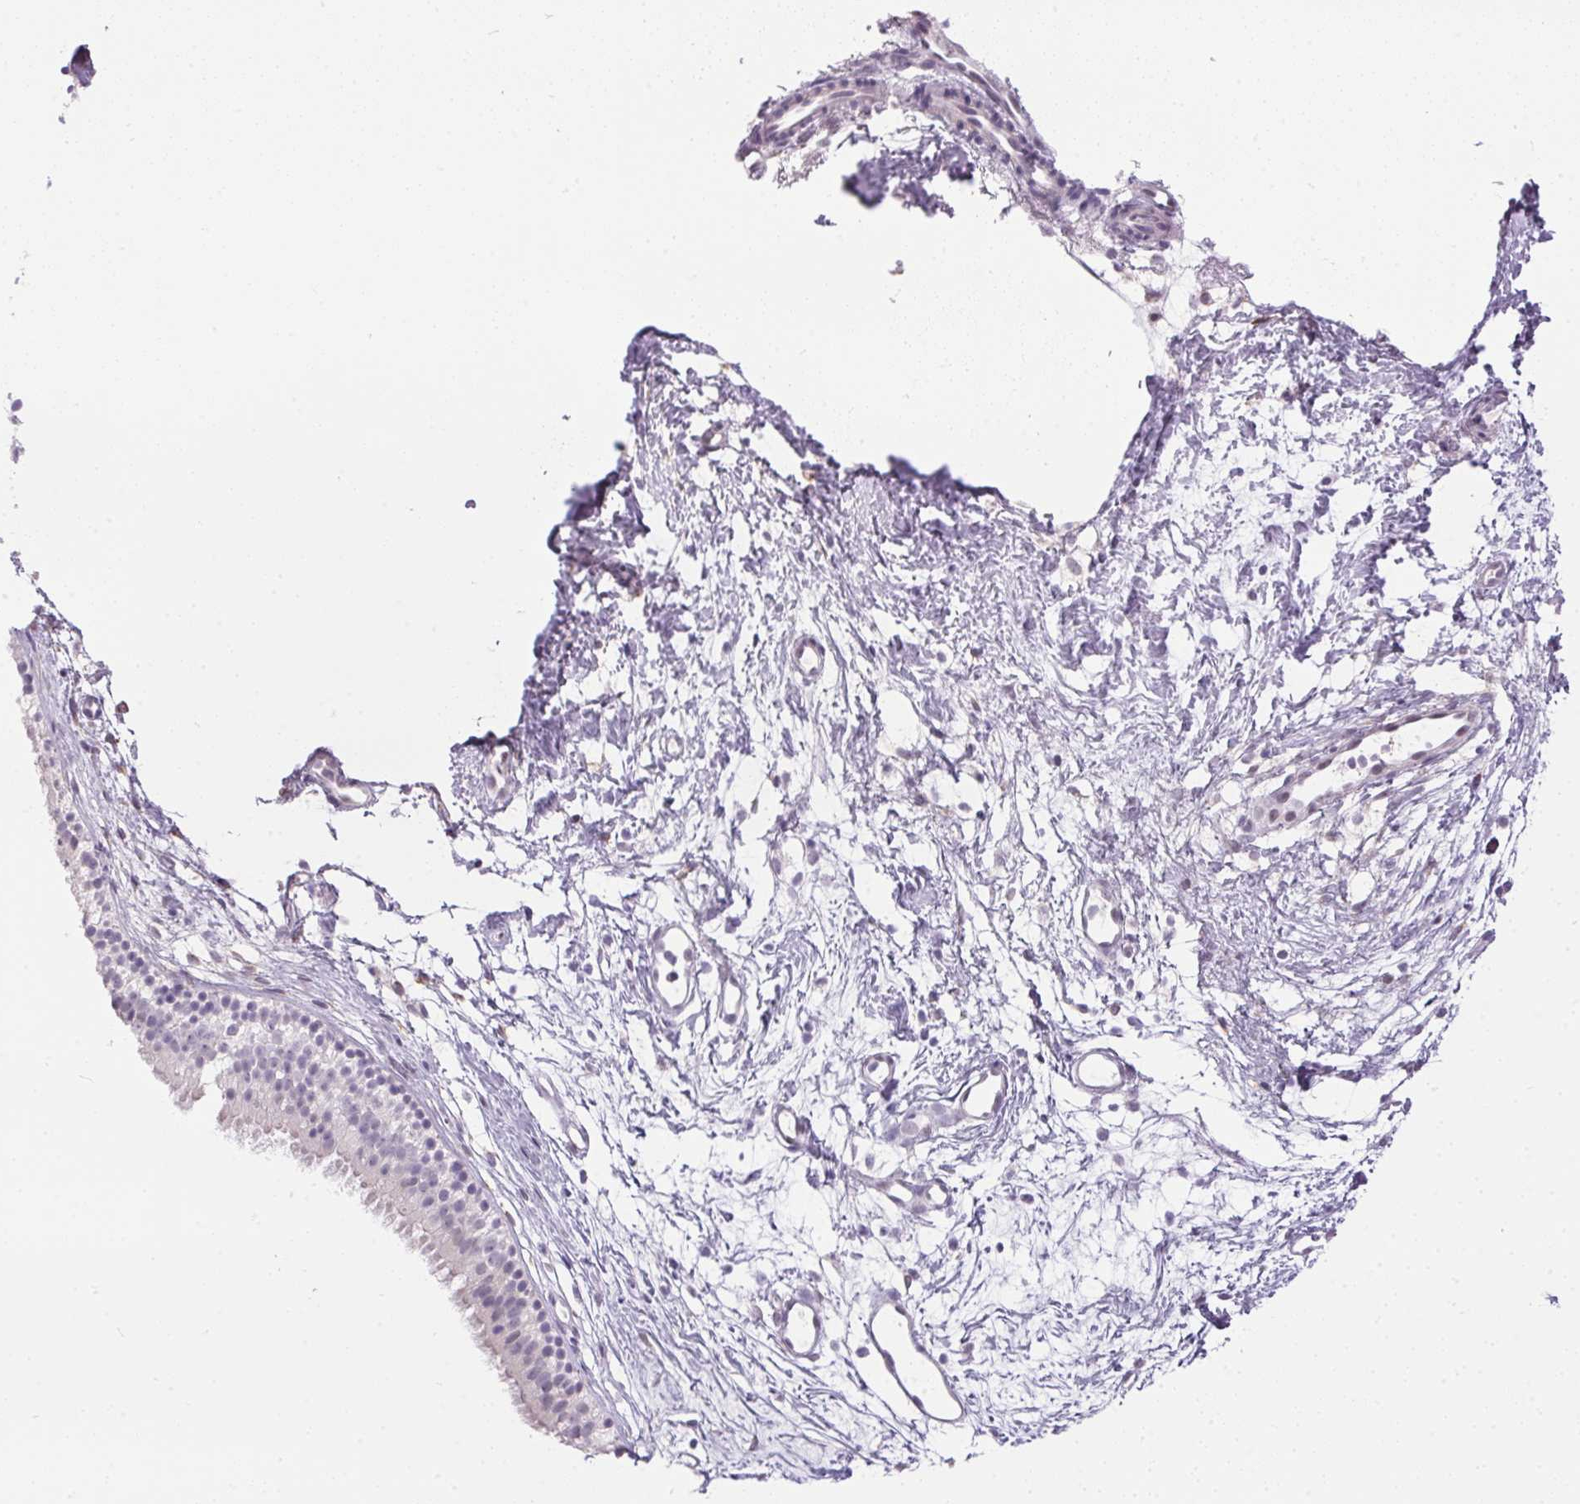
{"staining": {"intensity": "negative", "quantity": "none", "location": "none"}, "tissue": "nasopharynx", "cell_type": "Respiratory epithelial cells", "image_type": "normal", "snomed": [{"axis": "morphology", "description": "Normal tissue, NOS"}, {"axis": "topography", "description": "Nasopharynx"}], "caption": "Normal nasopharynx was stained to show a protein in brown. There is no significant staining in respiratory epithelial cells. (Immunohistochemistry, brightfield microscopy, high magnification).", "gene": "GBP6", "patient": {"sex": "male", "age": 58}}